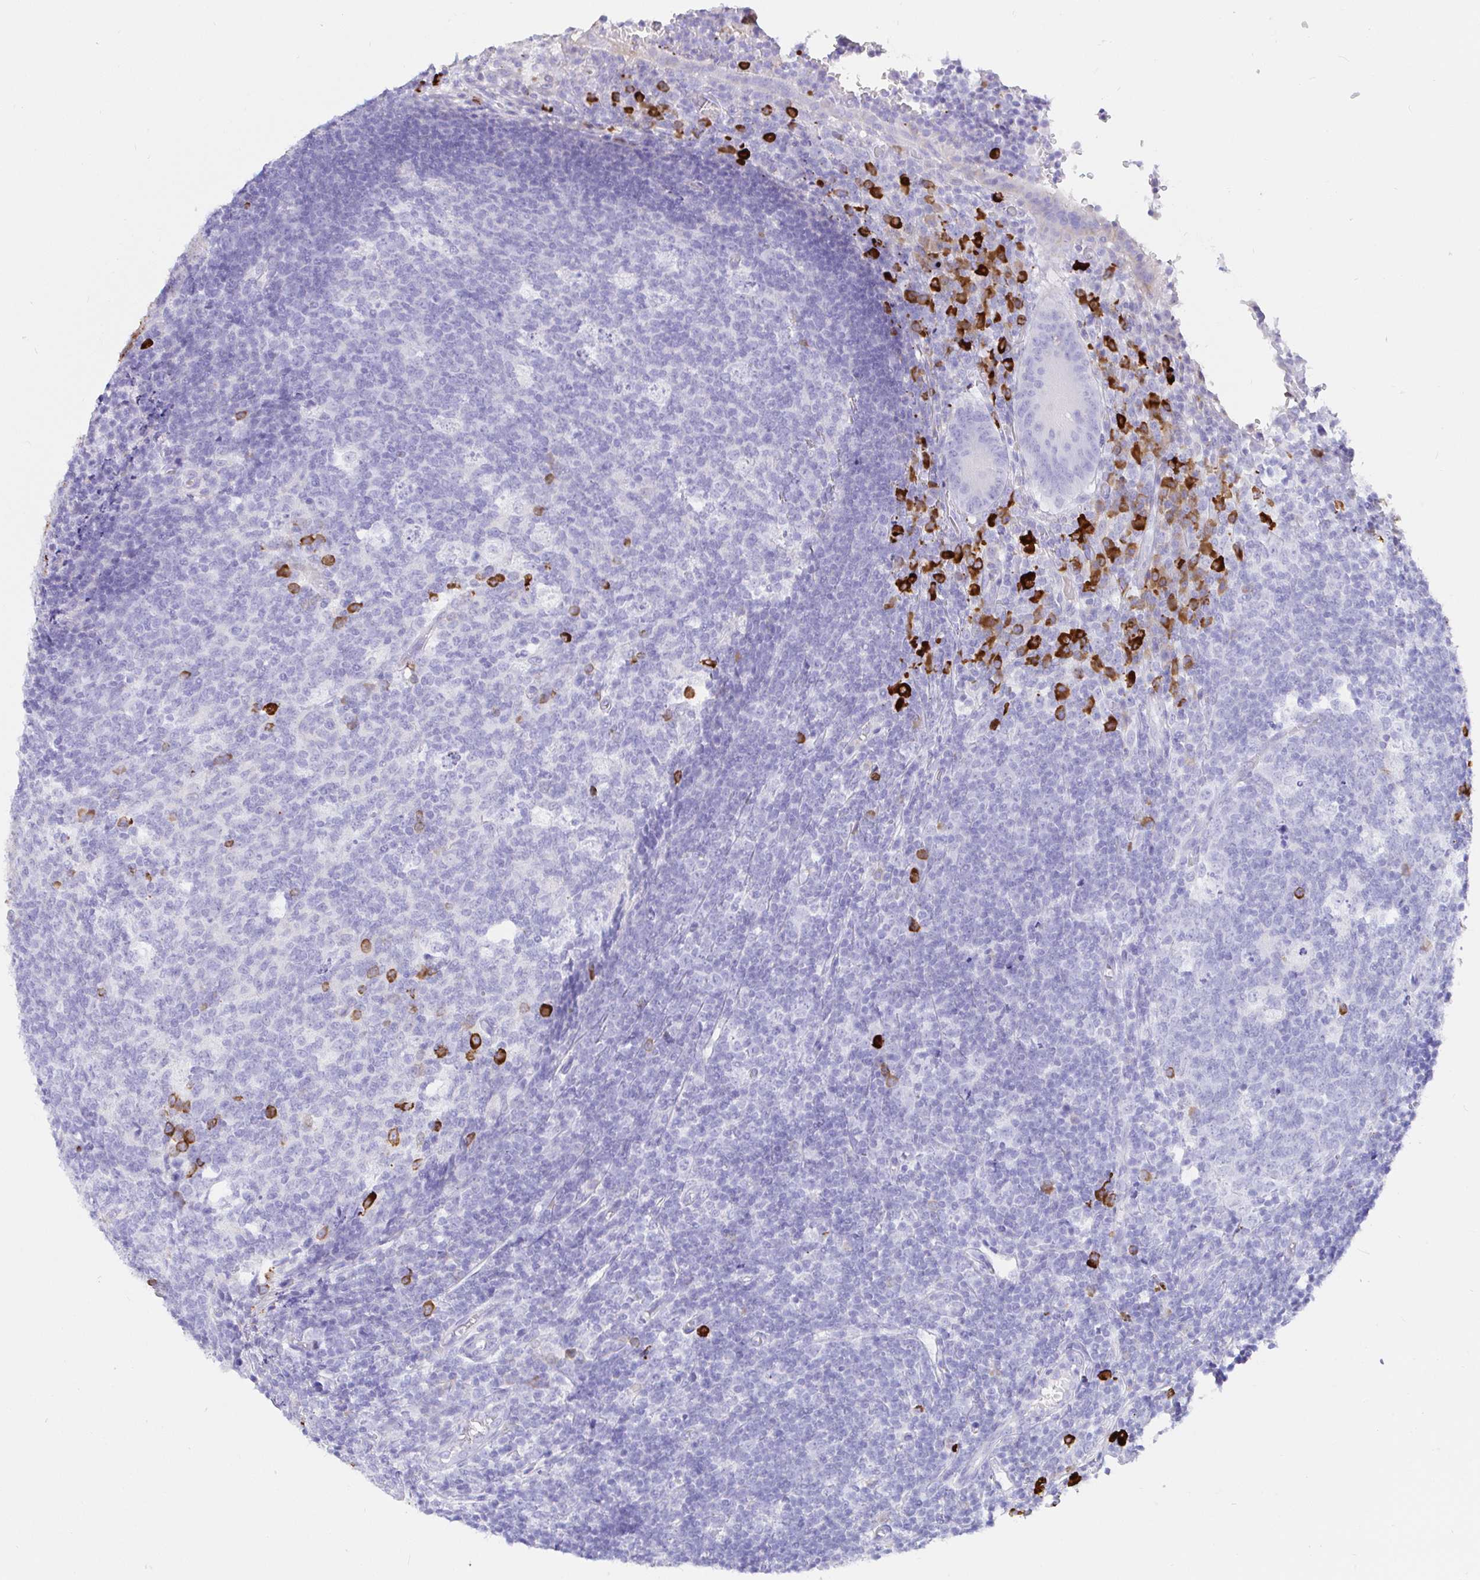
{"staining": {"intensity": "negative", "quantity": "none", "location": "none"}, "tissue": "appendix", "cell_type": "Glandular cells", "image_type": "normal", "snomed": [{"axis": "morphology", "description": "Normal tissue, NOS"}, {"axis": "topography", "description": "Appendix"}], "caption": "High magnification brightfield microscopy of benign appendix stained with DAB (brown) and counterstained with hematoxylin (blue): glandular cells show no significant expression. (DAB (3,3'-diaminobenzidine) immunohistochemistry (IHC) visualized using brightfield microscopy, high magnification).", "gene": "CCDC62", "patient": {"sex": "male", "age": 18}}